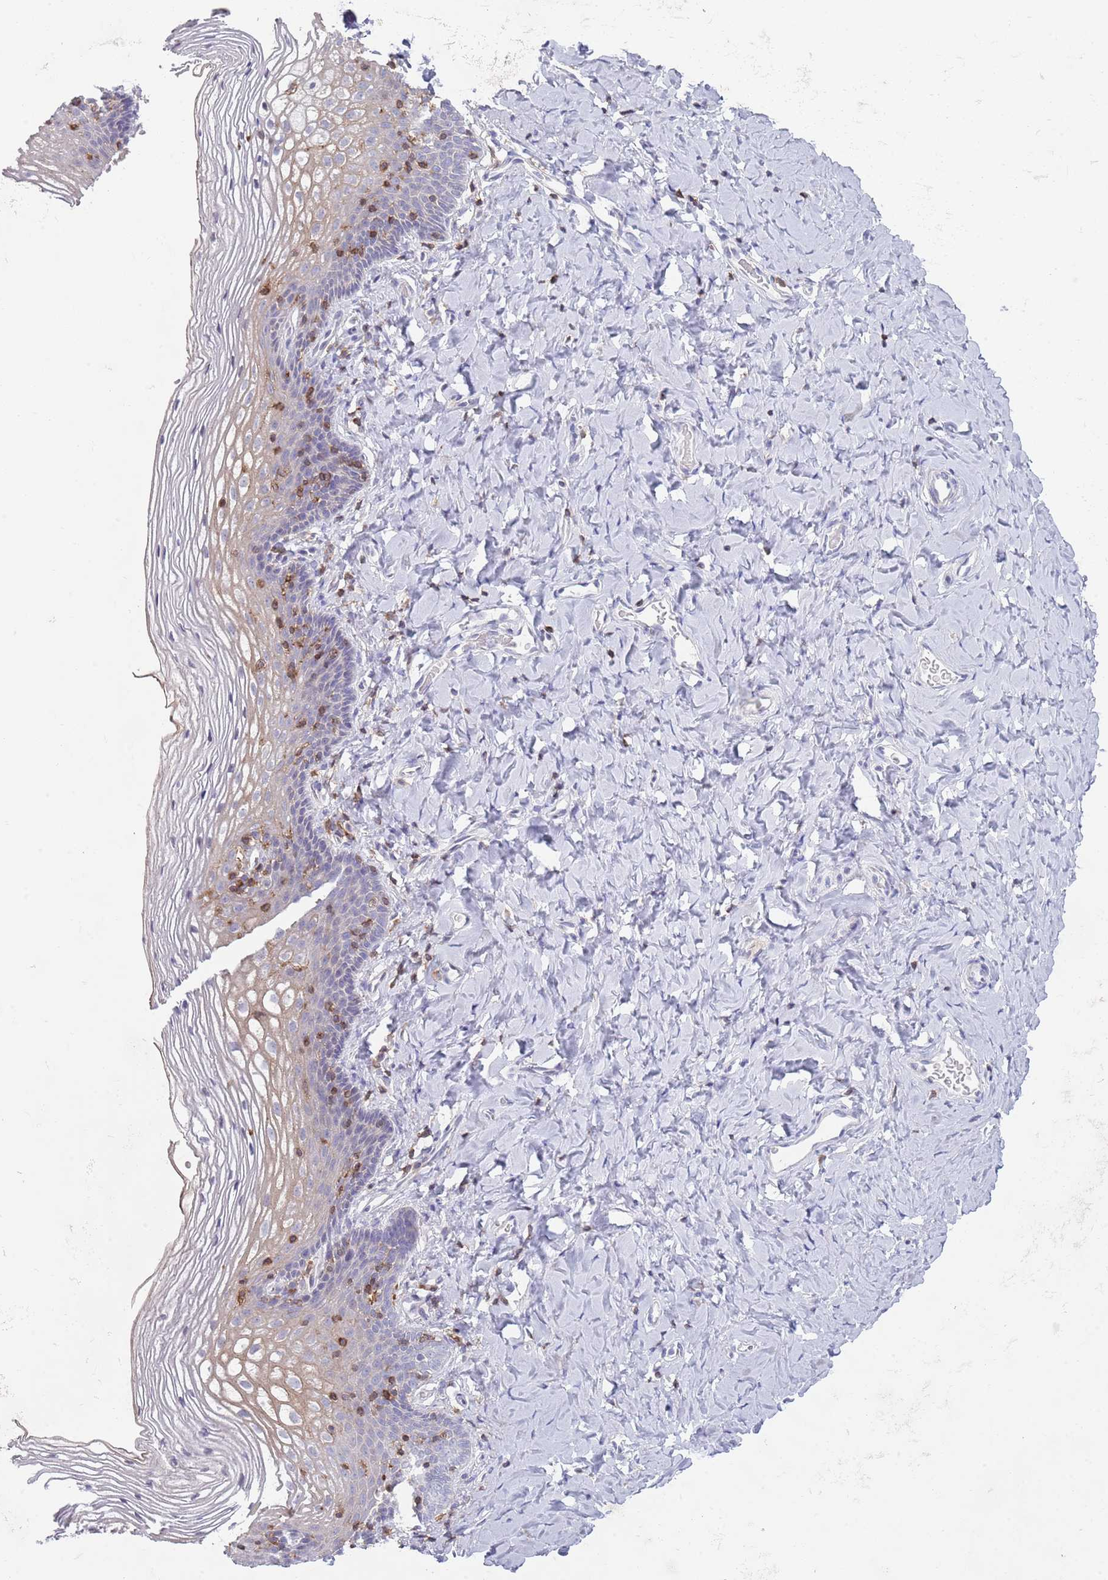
{"staining": {"intensity": "weak", "quantity": "<25%", "location": "cytoplasmic/membranous"}, "tissue": "vagina", "cell_type": "Squamous epithelial cells", "image_type": "normal", "snomed": [{"axis": "morphology", "description": "Normal tissue, NOS"}, {"axis": "topography", "description": "Vagina"}], "caption": "This is a histopathology image of immunohistochemistry (IHC) staining of normal vagina, which shows no expression in squamous epithelial cells.", "gene": "LPXN", "patient": {"sex": "female", "age": 60}}